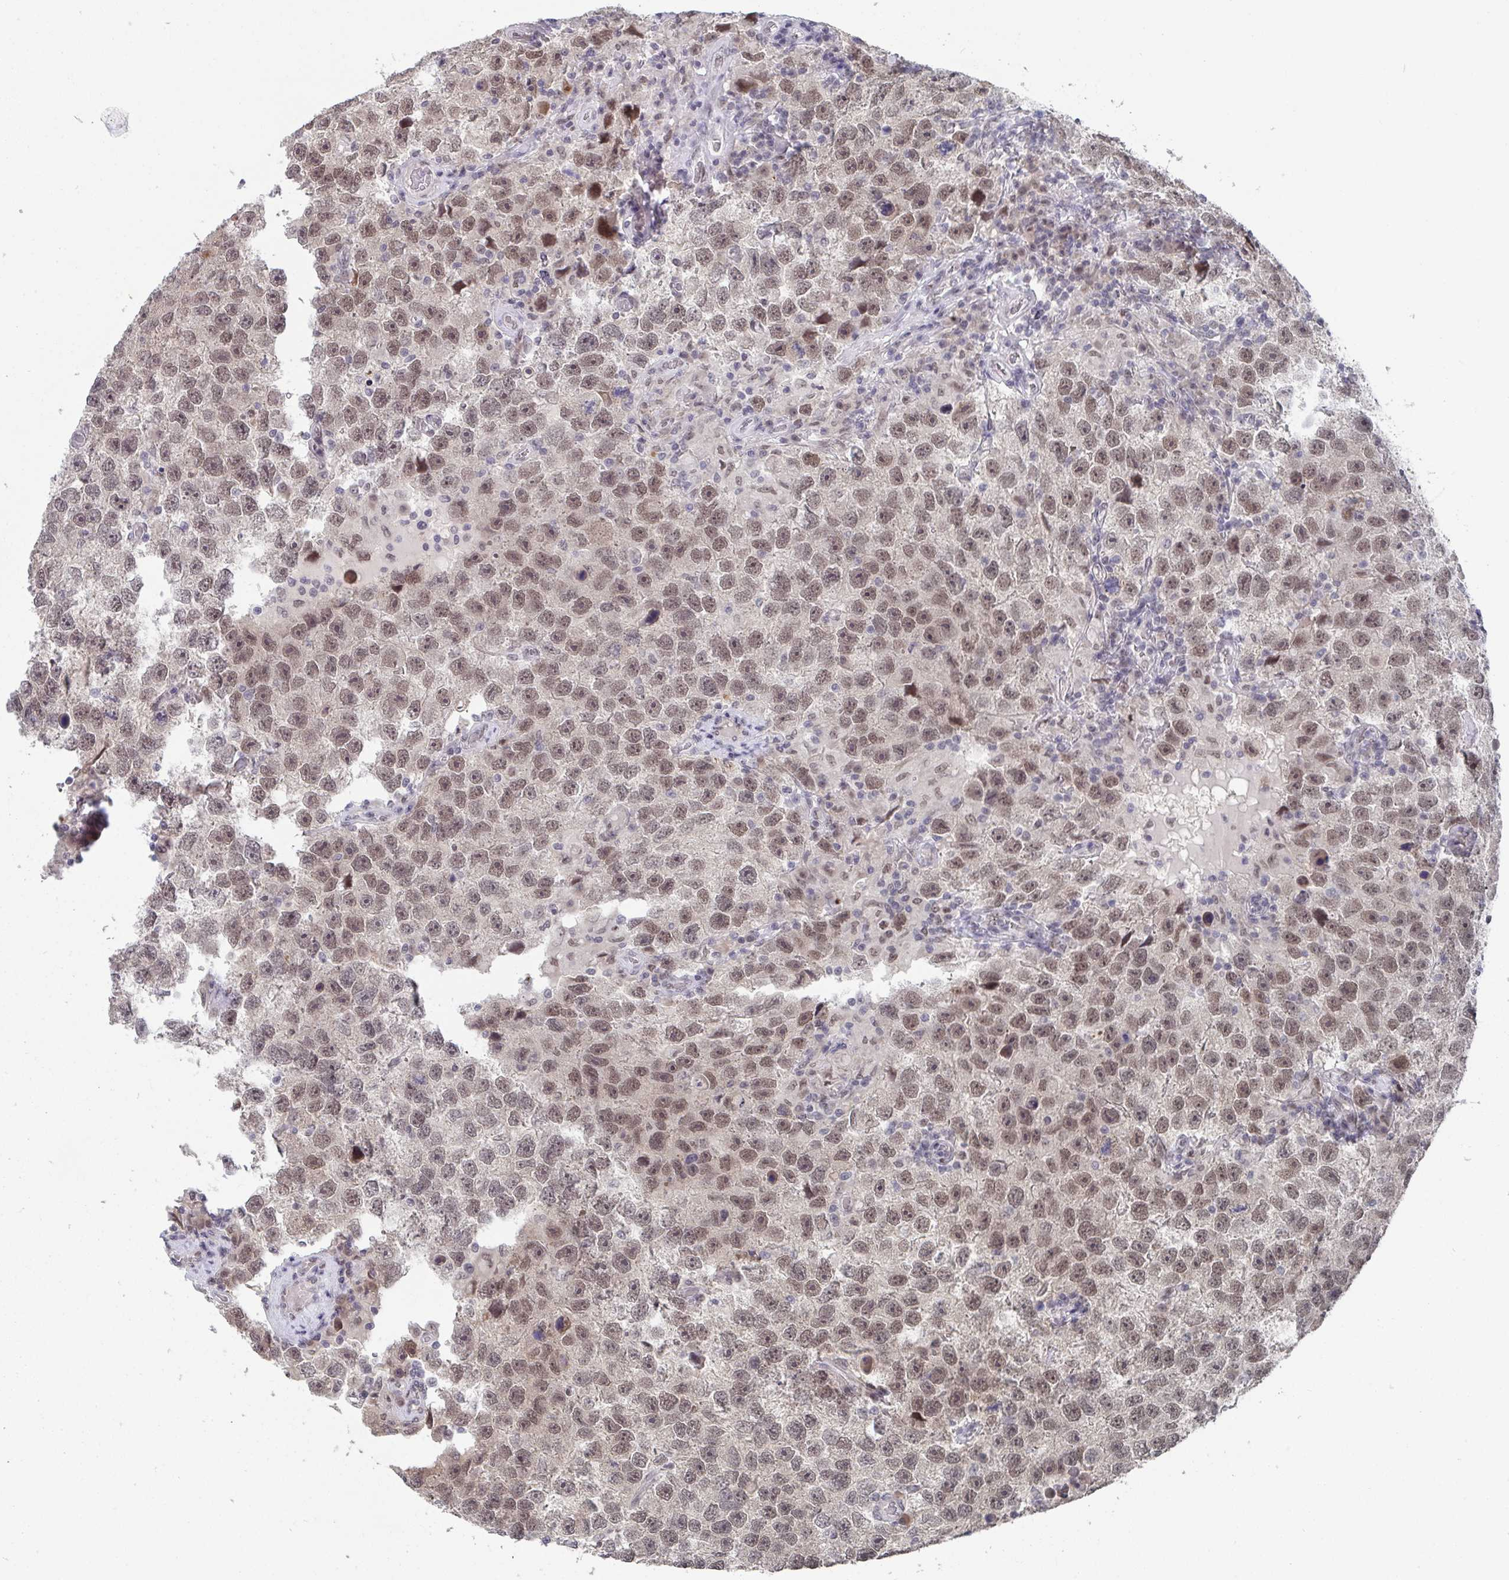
{"staining": {"intensity": "moderate", "quantity": "25%-75%", "location": "nuclear"}, "tissue": "testis cancer", "cell_type": "Tumor cells", "image_type": "cancer", "snomed": [{"axis": "morphology", "description": "Seminoma, NOS"}, {"axis": "topography", "description": "Testis"}], "caption": "Immunohistochemistry (IHC) (DAB) staining of human testis cancer (seminoma) exhibits moderate nuclear protein expression in approximately 25%-75% of tumor cells.", "gene": "JMJD1C", "patient": {"sex": "male", "age": 26}}